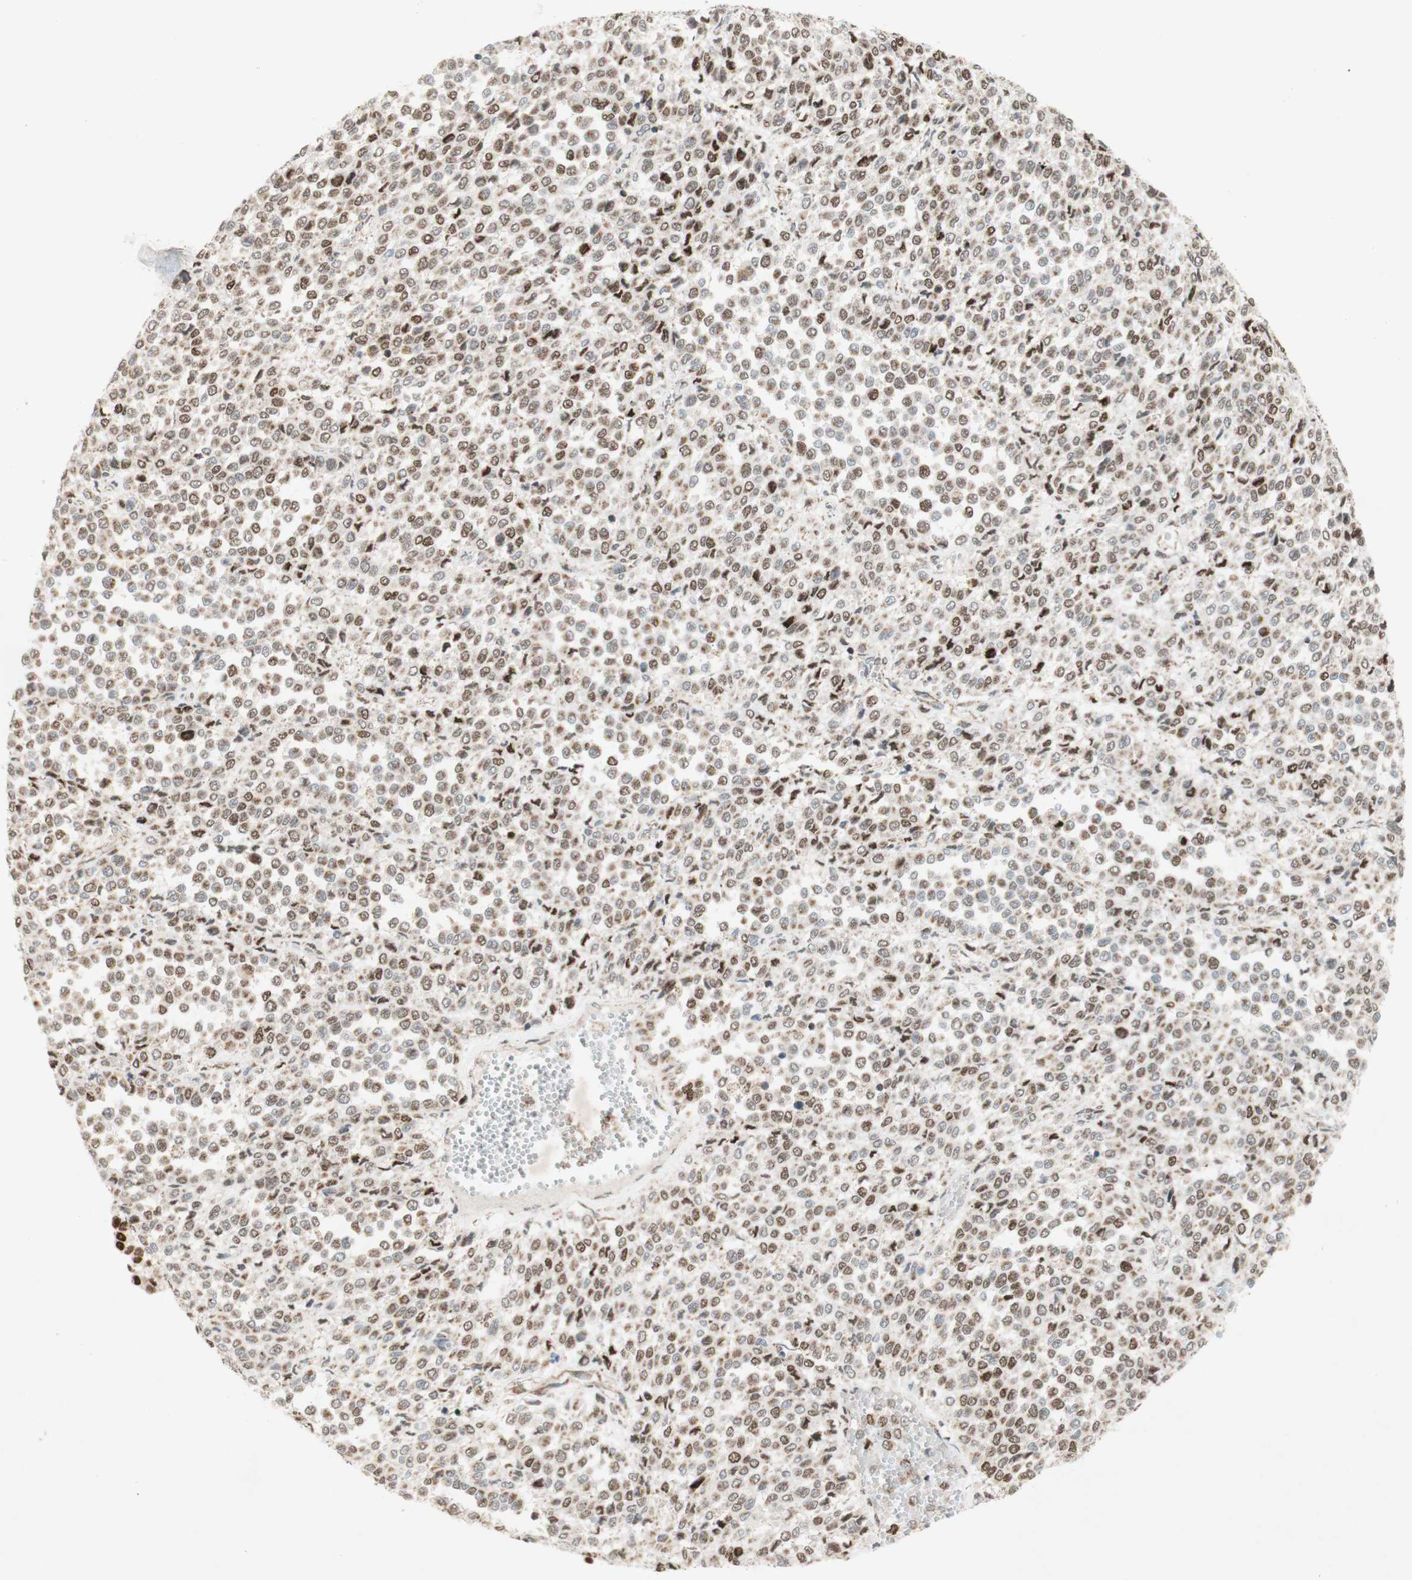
{"staining": {"intensity": "weak", "quantity": "25%-75%", "location": "nuclear"}, "tissue": "melanoma", "cell_type": "Tumor cells", "image_type": "cancer", "snomed": [{"axis": "morphology", "description": "Malignant melanoma, Metastatic site"}, {"axis": "topography", "description": "Pancreas"}], "caption": "Tumor cells reveal low levels of weak nuclear positivity in about 25%-75% of cells in malignant melanoma (metastatic site).", "gene": "DNMT3A", "patient": {"sex": "female", "age": 30}}